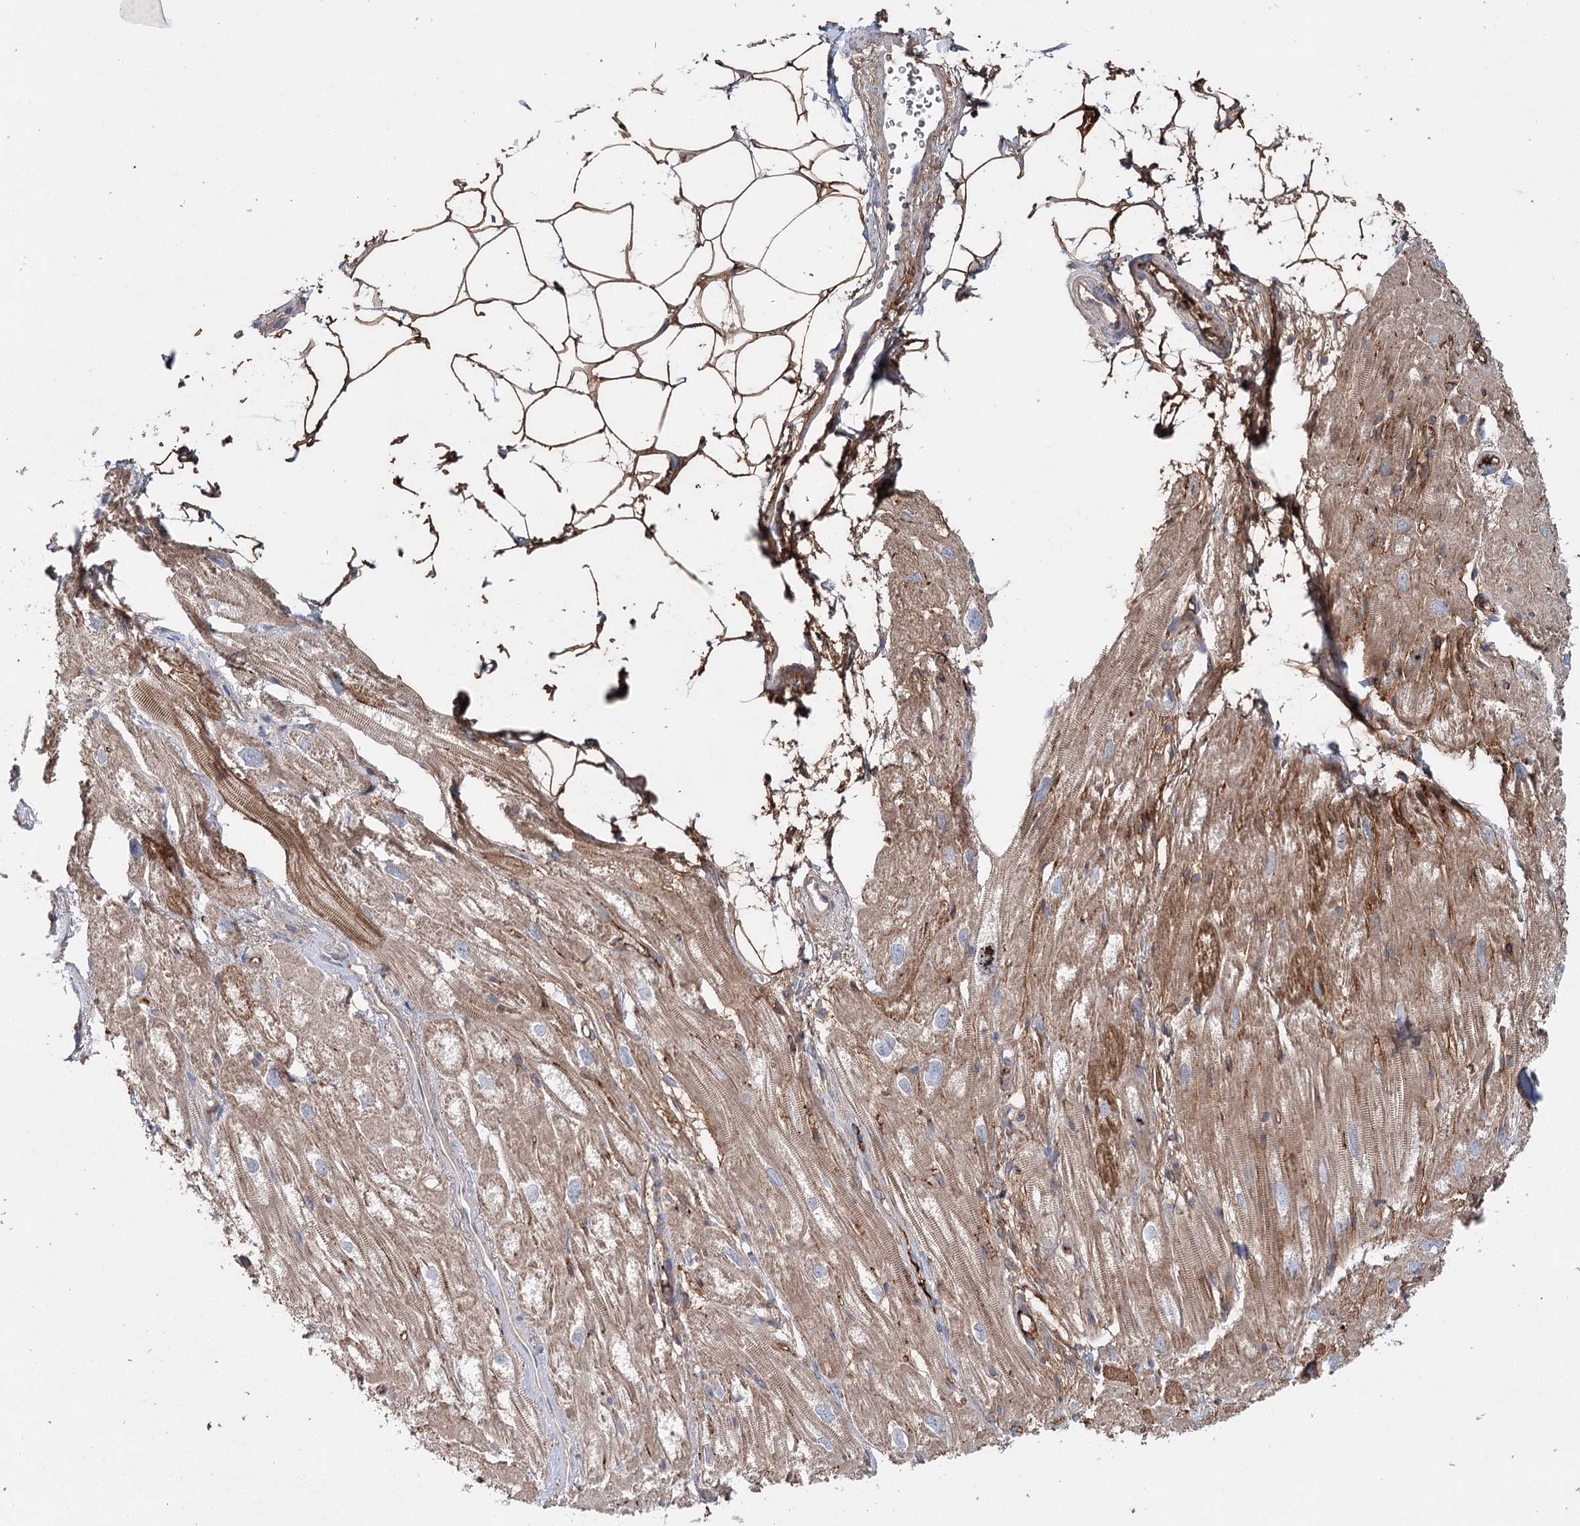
{"staining": {"intensity": "moderate", "quantity": ">75%", "location": "cytoplasmic/membranous"}, "tissue": "heart muscle", "cell_type": "Cardiomyocytes", "image_type": "normal", "snomed": [{"axis": "morphology", "description": "Normal tissue, NOS"}, {"axis": "topography", "description": "Heart"}], "caption": "Immunohistochemistry histopathology image of unremarkable heart muscle stained for a protein (brown), which exhibits medium levels of moderate cytoplasmic/membranous positivity in about >75% of cardiomyocytes.", "gene": "ALKBH8", "patient": {"sex": "male", "age": 50}}